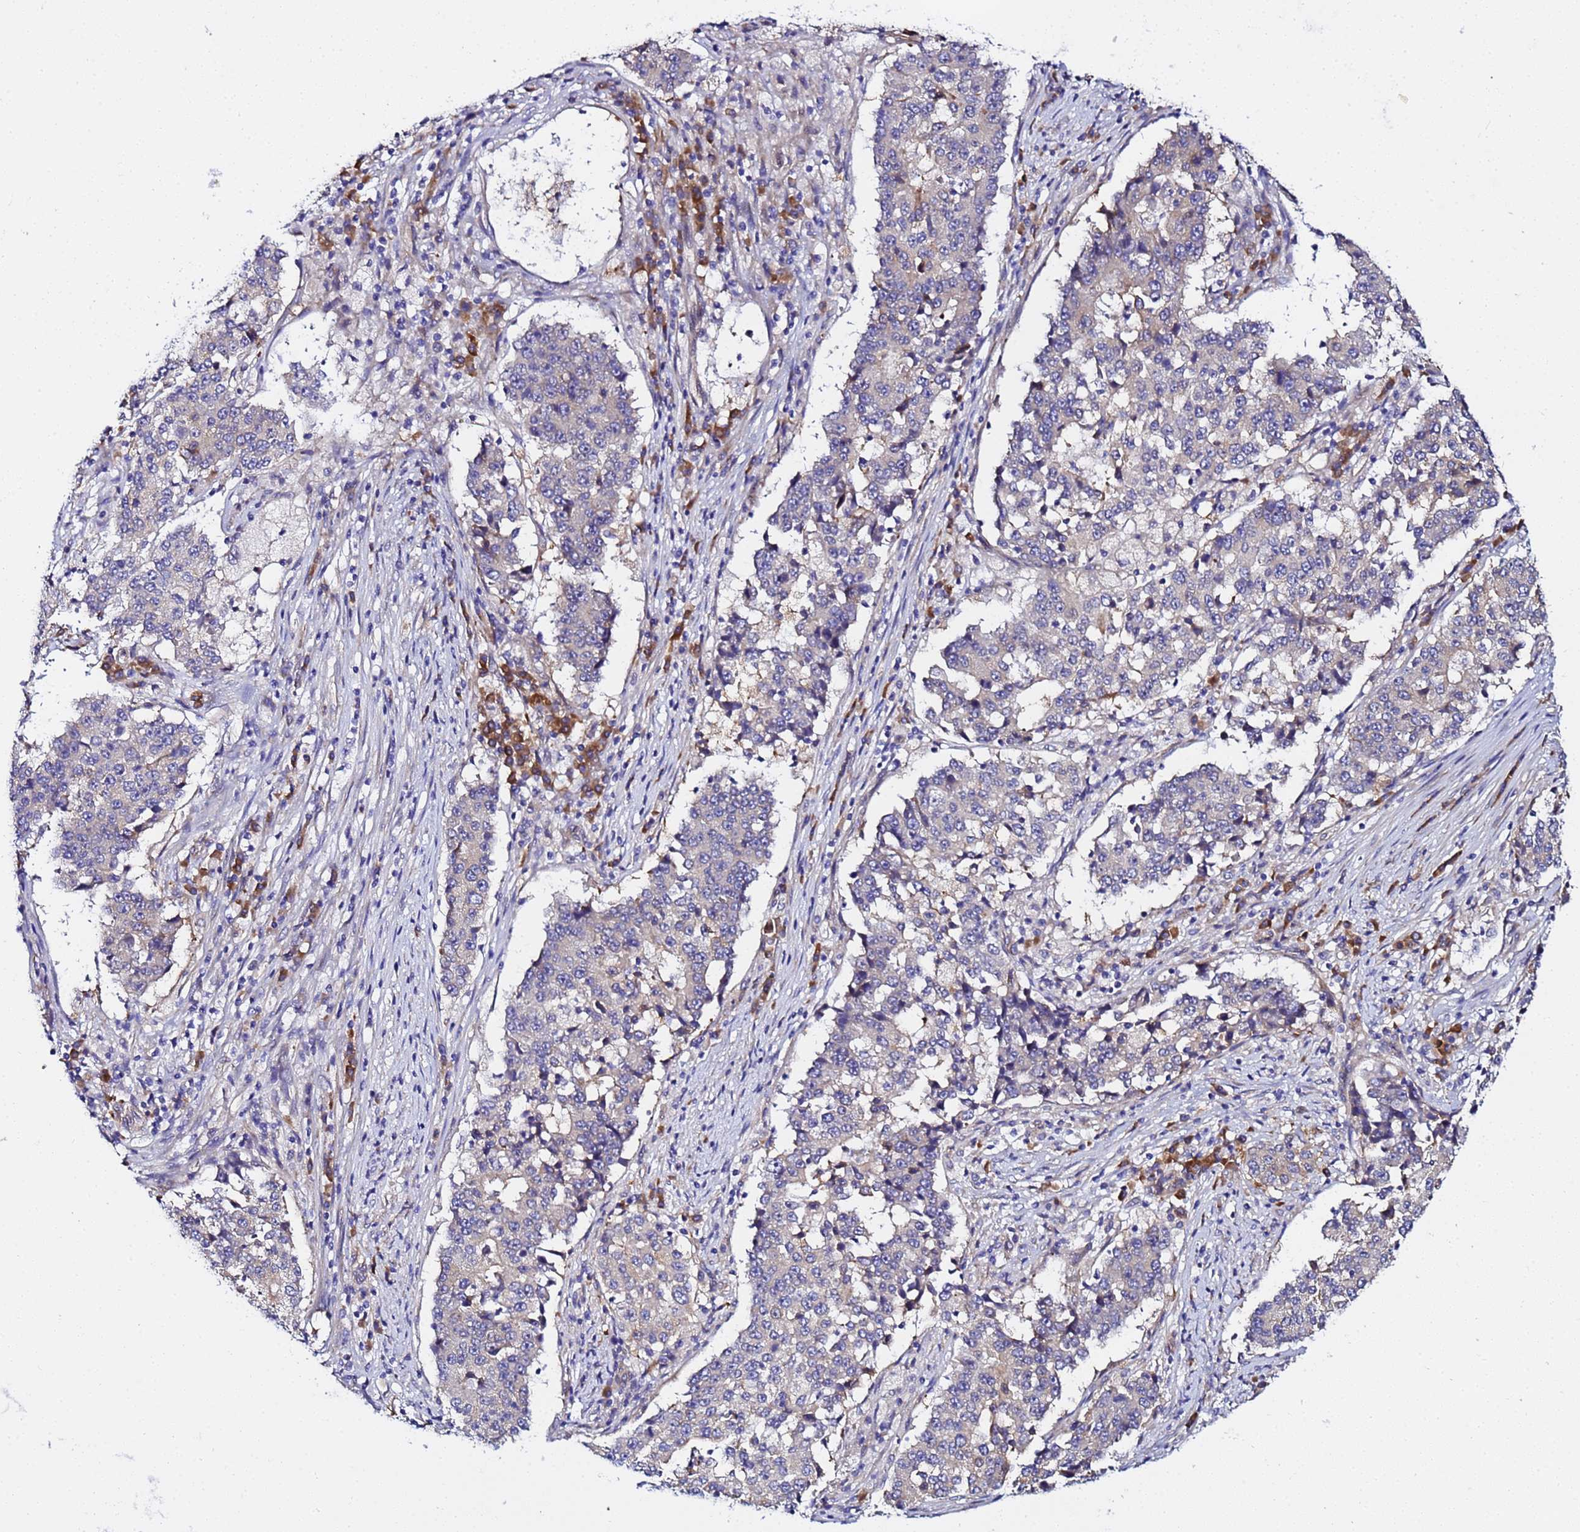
{"staining": {"intensity": "weak", "quantity": "25%-75%", "location": "cytoplasmic/membranous"}, "tissue": "stomach cancer", "cell_type": "Tumor cells", "image_type": "cancer", "snomed": [{"axis": "morphology", "description": "Adenocarcinoma, NOS"}, {"axis": "topography", "description": "Stomach"}], "caption": "DAB immunohistochemical staining of human adenocarcinoma (stomach) shows weak cytoplasmic/membranous protein staining in about 25%-75% of tumor cells. Using DAB (brown) and hematoxylin (blue) stains, captured at high magnification using brightfield microscopy.", "gene": "JRKL", "patient": {"sex": "male", "age": 59}}